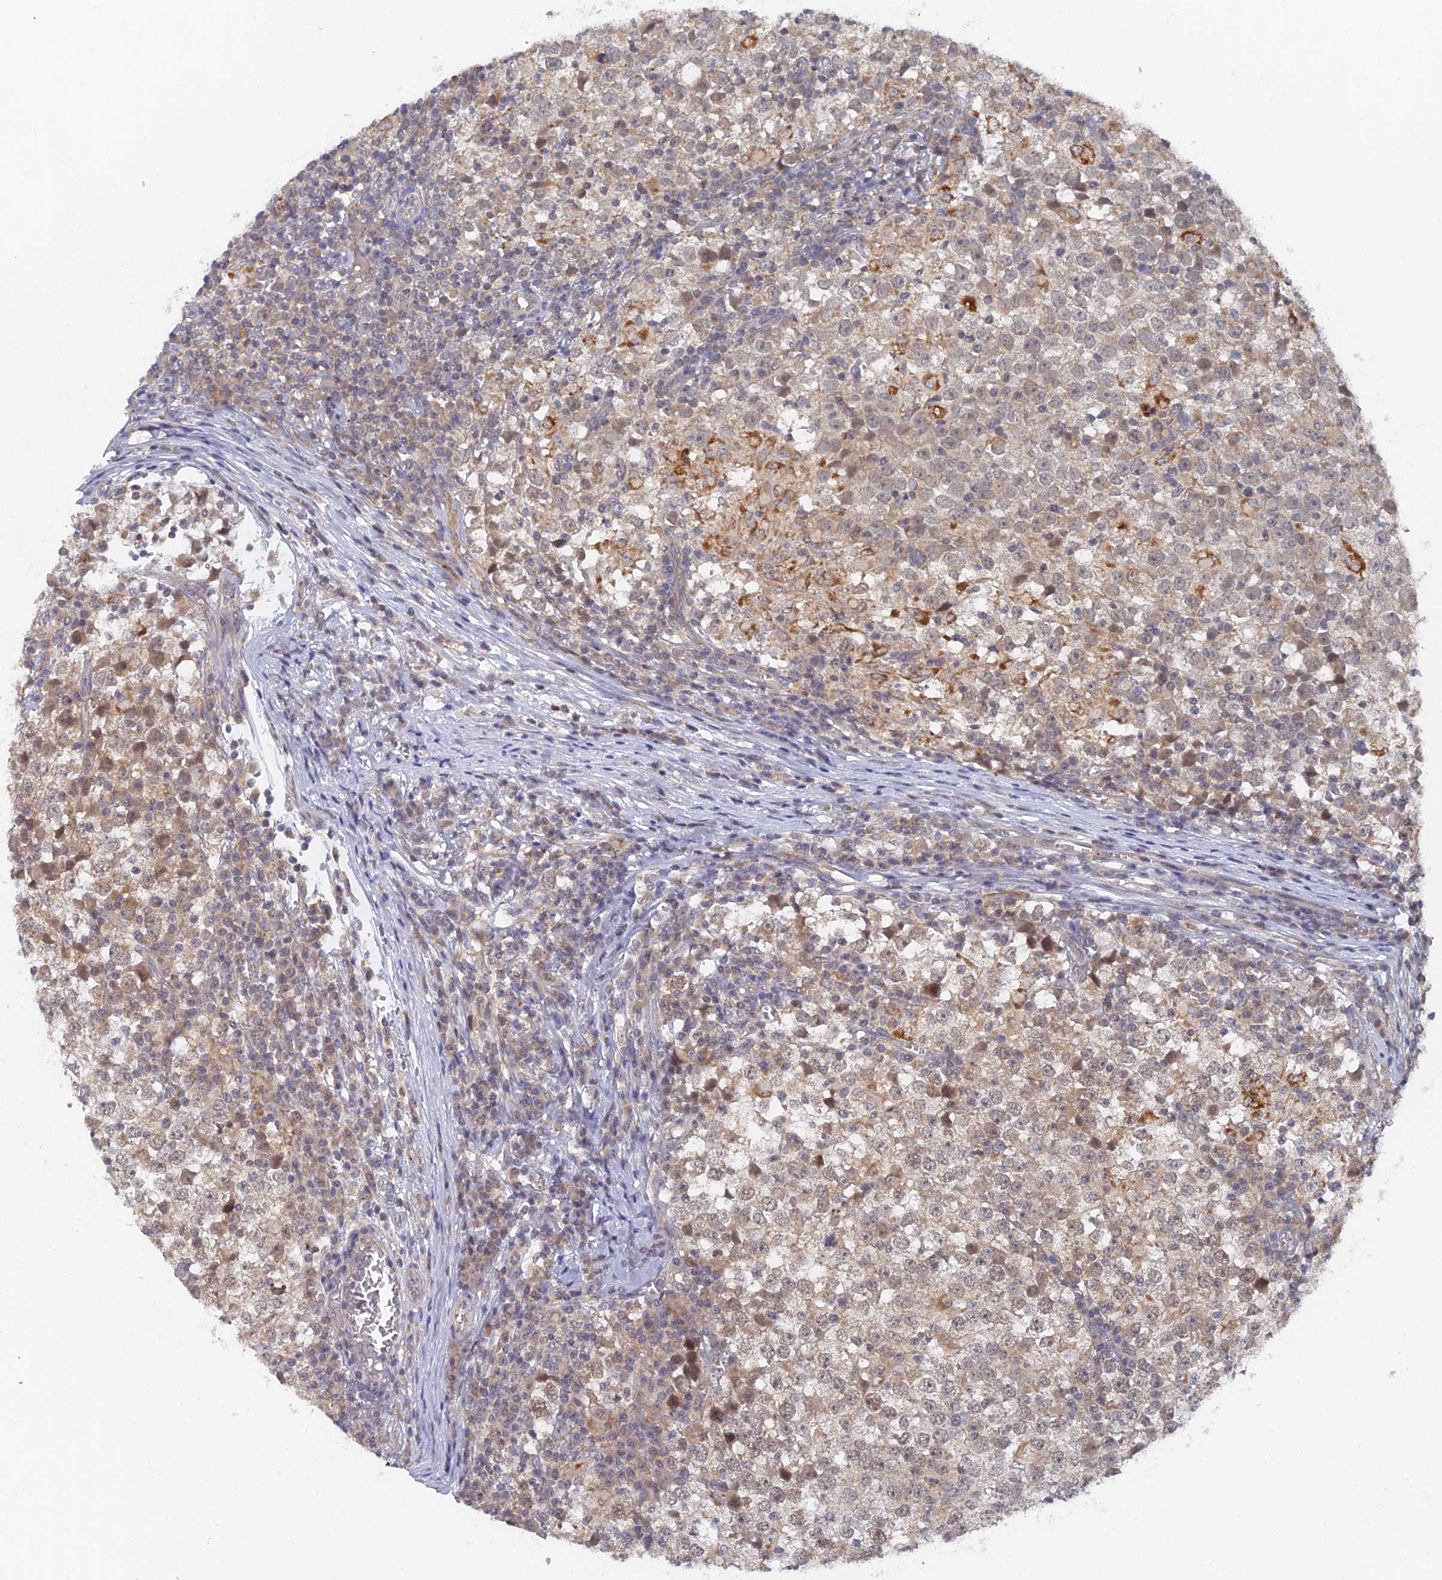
{"staining": {"intensity": "weak", "quantity": "25%-75%", "location": "cytoplasmic/membranous,nuclear"}, "tissue": "testis cancer", "cell_type": "Tumor cells", "image_type": "cancer", "snomed": [{"axis": "morphology", "description": "Seminoma, NOS"}, {"axis": "topography", "description": "Testis"}], "caption": "An immunohistochemistry photomicrograph of neoplastic tissue is shown. Protein staining in brown highlights weak cytoplasmic/membranous and nuclear positivity in testis seminoma within tumor cells.", "gene": "MIGA2", "patient": {"sex": "male", "age": 65}}